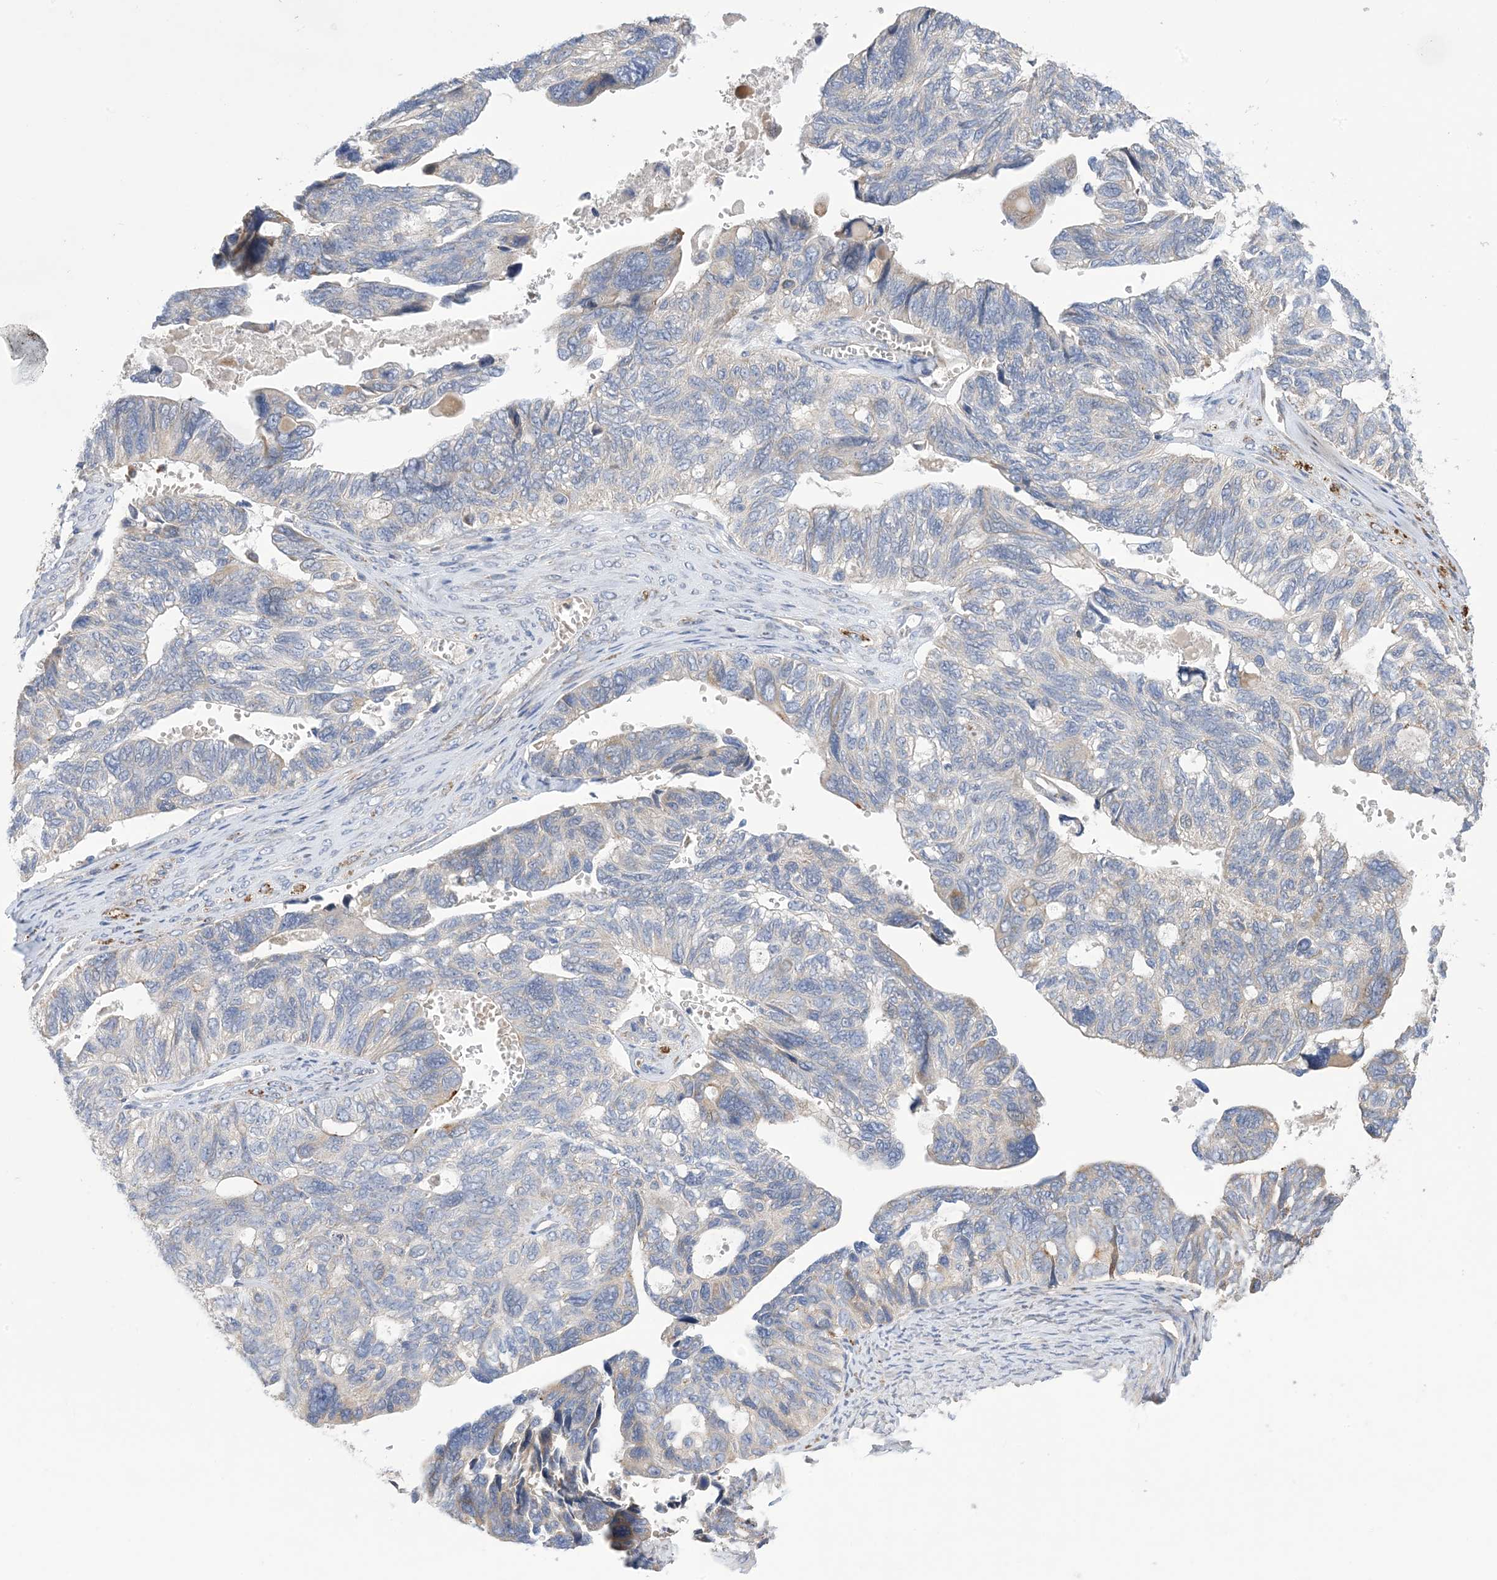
{"staining": {"intensity": "negative", "quantity": "none", "location": "none"}, "tissue": "ovarian cancer", "cell_type": "Tumor cells", "image_type": "cancer", "snomed": [{"axis": "morphology", "description": "Cystadenocarcinoma, serous, NOS"}, {"axis": "topography", "description": "Ovary"}], "caption": "This is an immunohistochemistry (IHC) image of serous cystadenocarcinoma (ovarian). There is no staining in tumor cells.", "gene": "CLEC16A", "patient": {"sex": "female", "age": 79}}